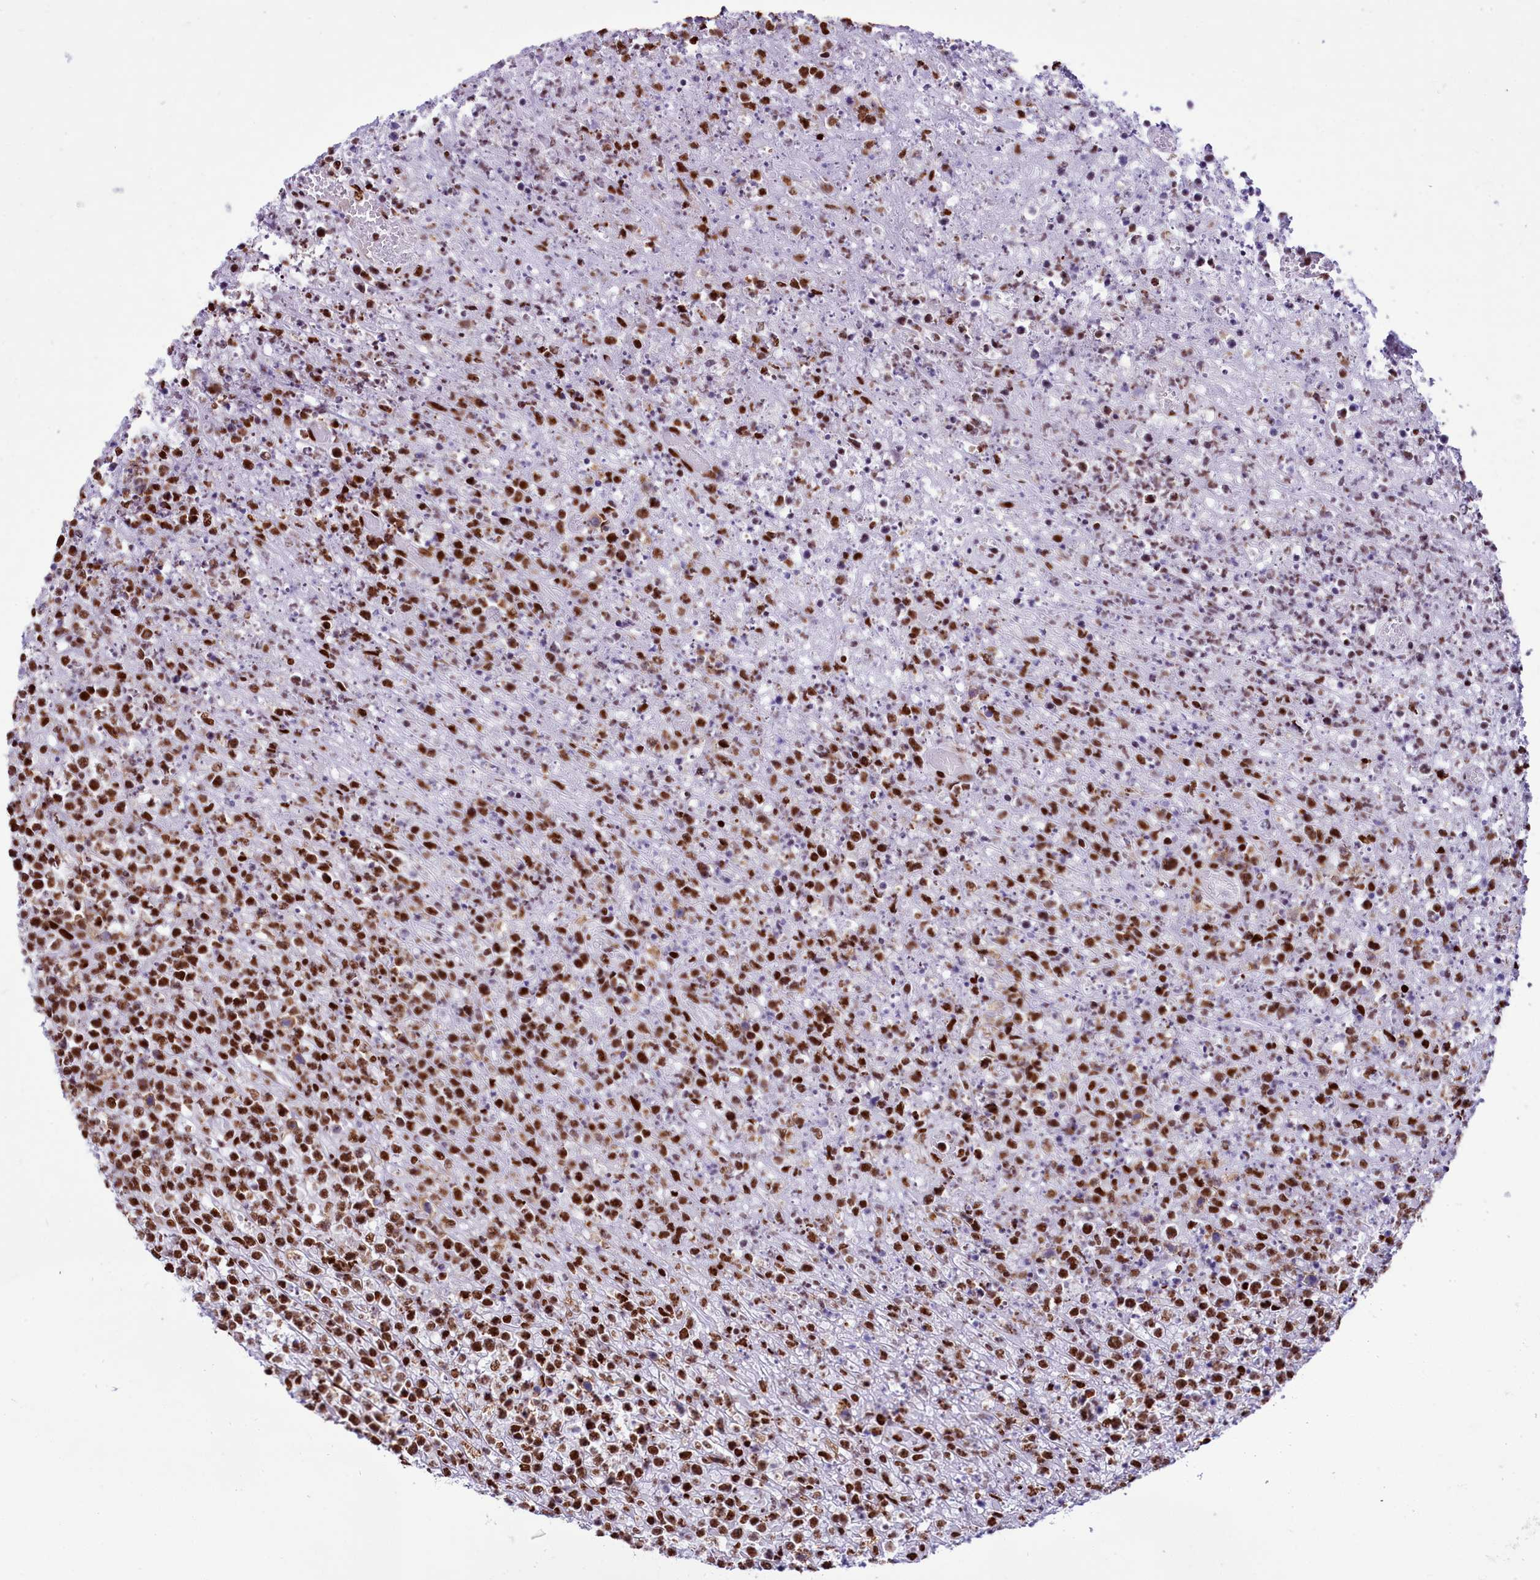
{"staining": {"intensity": "moderate", "quantity": ">75%", "location": "nuclear"}, "tissue": "lymphoma", "cell_type": "Tumor cells", "image_type": "cancer", "snomed": [{"axis": "morphology", "description": "Malignant lymphoma, non-Hodgkin's type, High grade"}, {"axis": "topography", "description": "Colon"}], "caption": "Tumor cells demonstrate moderate nuclear positivity in about >75% of cells in lymphoma. (IHC, brightfield microscopy, high magnification).", "gene": "RALY", "patient": {"sex": "female", "age": 53}}